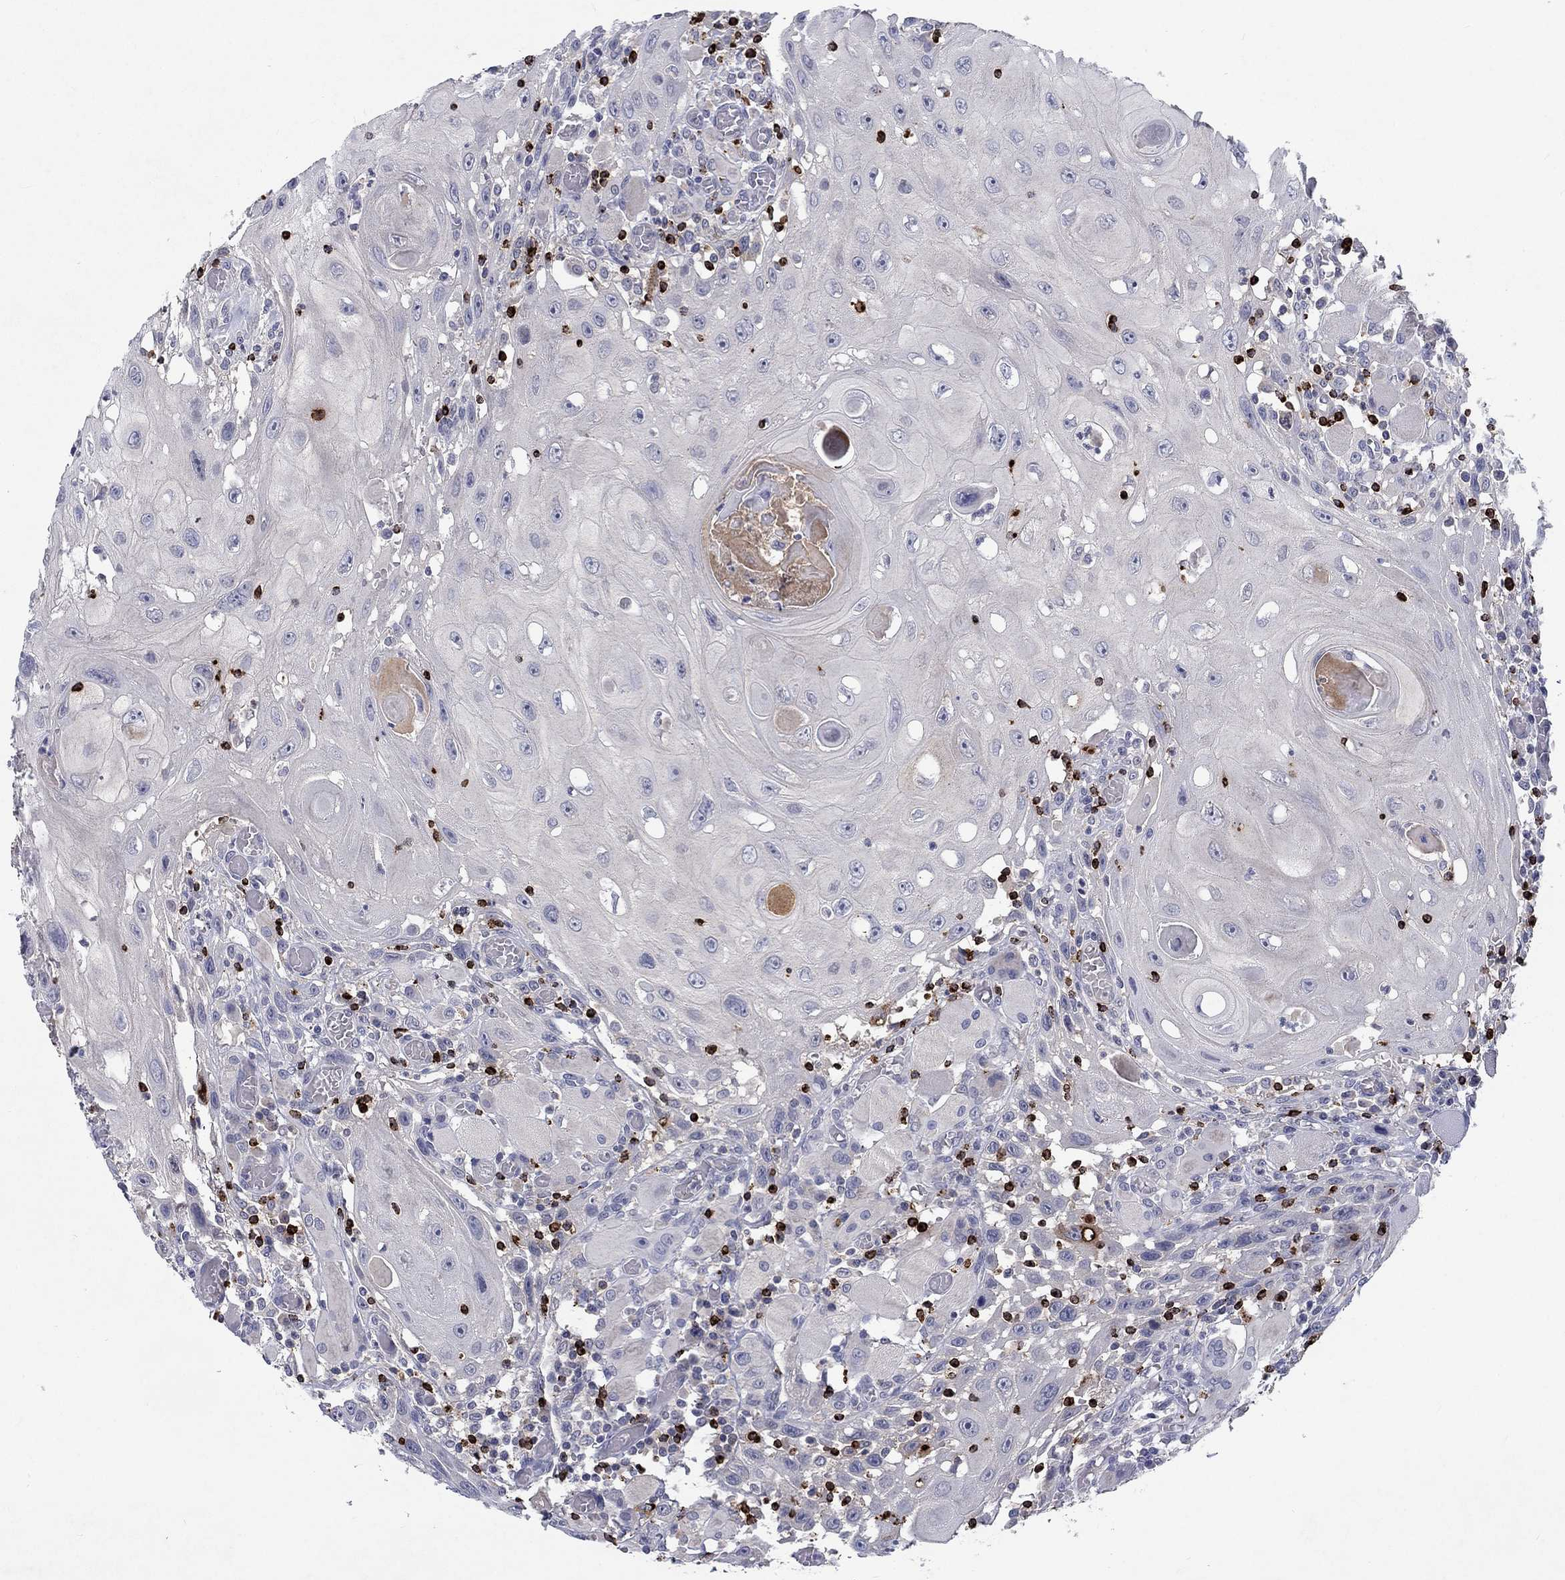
{"staining": {"intensity": "negative", "quantity": "none", "location": "none"}, "tissue": "head and neck cancer", "cell_type": "Tumor cells", "image_type": "cancer", "snomed": [{"axis": "morphology", "description": "Normal tissue, NOS"}, {"axis": "morphology", "description": "Squamous cell carcinoma, NOS"}, {"axis": "topography", "description": "Oral tissue"}, {"axis": "topography", "description": "Head-Neck"}], "caption": "Protein analysis of squamous cell carcinoma (head and neck) reveals no significant staining in tumor cells.", "gene": "GZMA", "patient": {"sex": "male", "age": 71}}